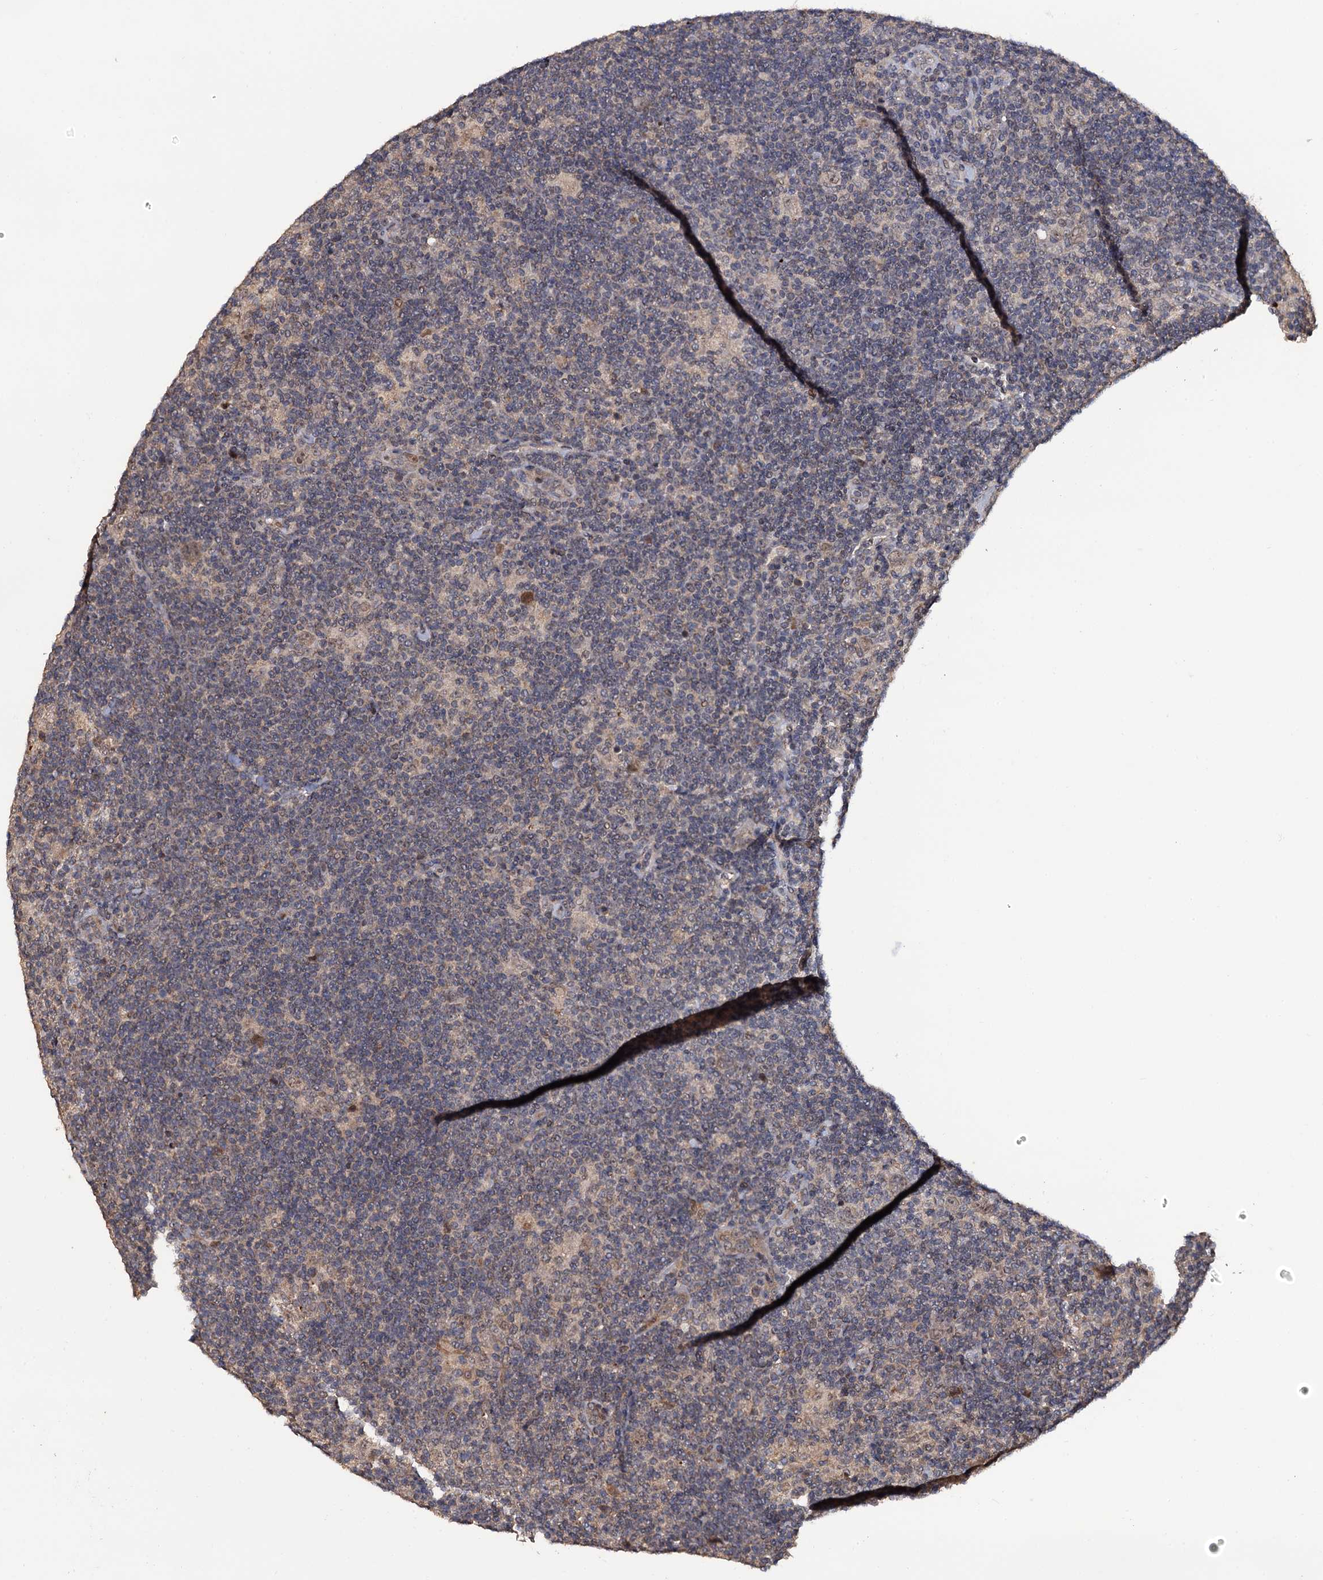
{"staining": {"intensity": "weak", "quantity": ">75%", "location": "nuclear"}, "tissue": "lymphoma", "cell_type": "Tumor cells", "image_type": "cancer", "snomed": [{"axis": "morphology", "description": "Hodgkin's disease, NOS"}, {"axis": "topography", "description": "Lymph node"}], "caption": "This micrograph shows IHC staining of human lymphoma, with low weak nuclear expression in about >75% of tumor cells.", "gene": "LRRC63", "patient": {"sex": "female", "age": 57}}